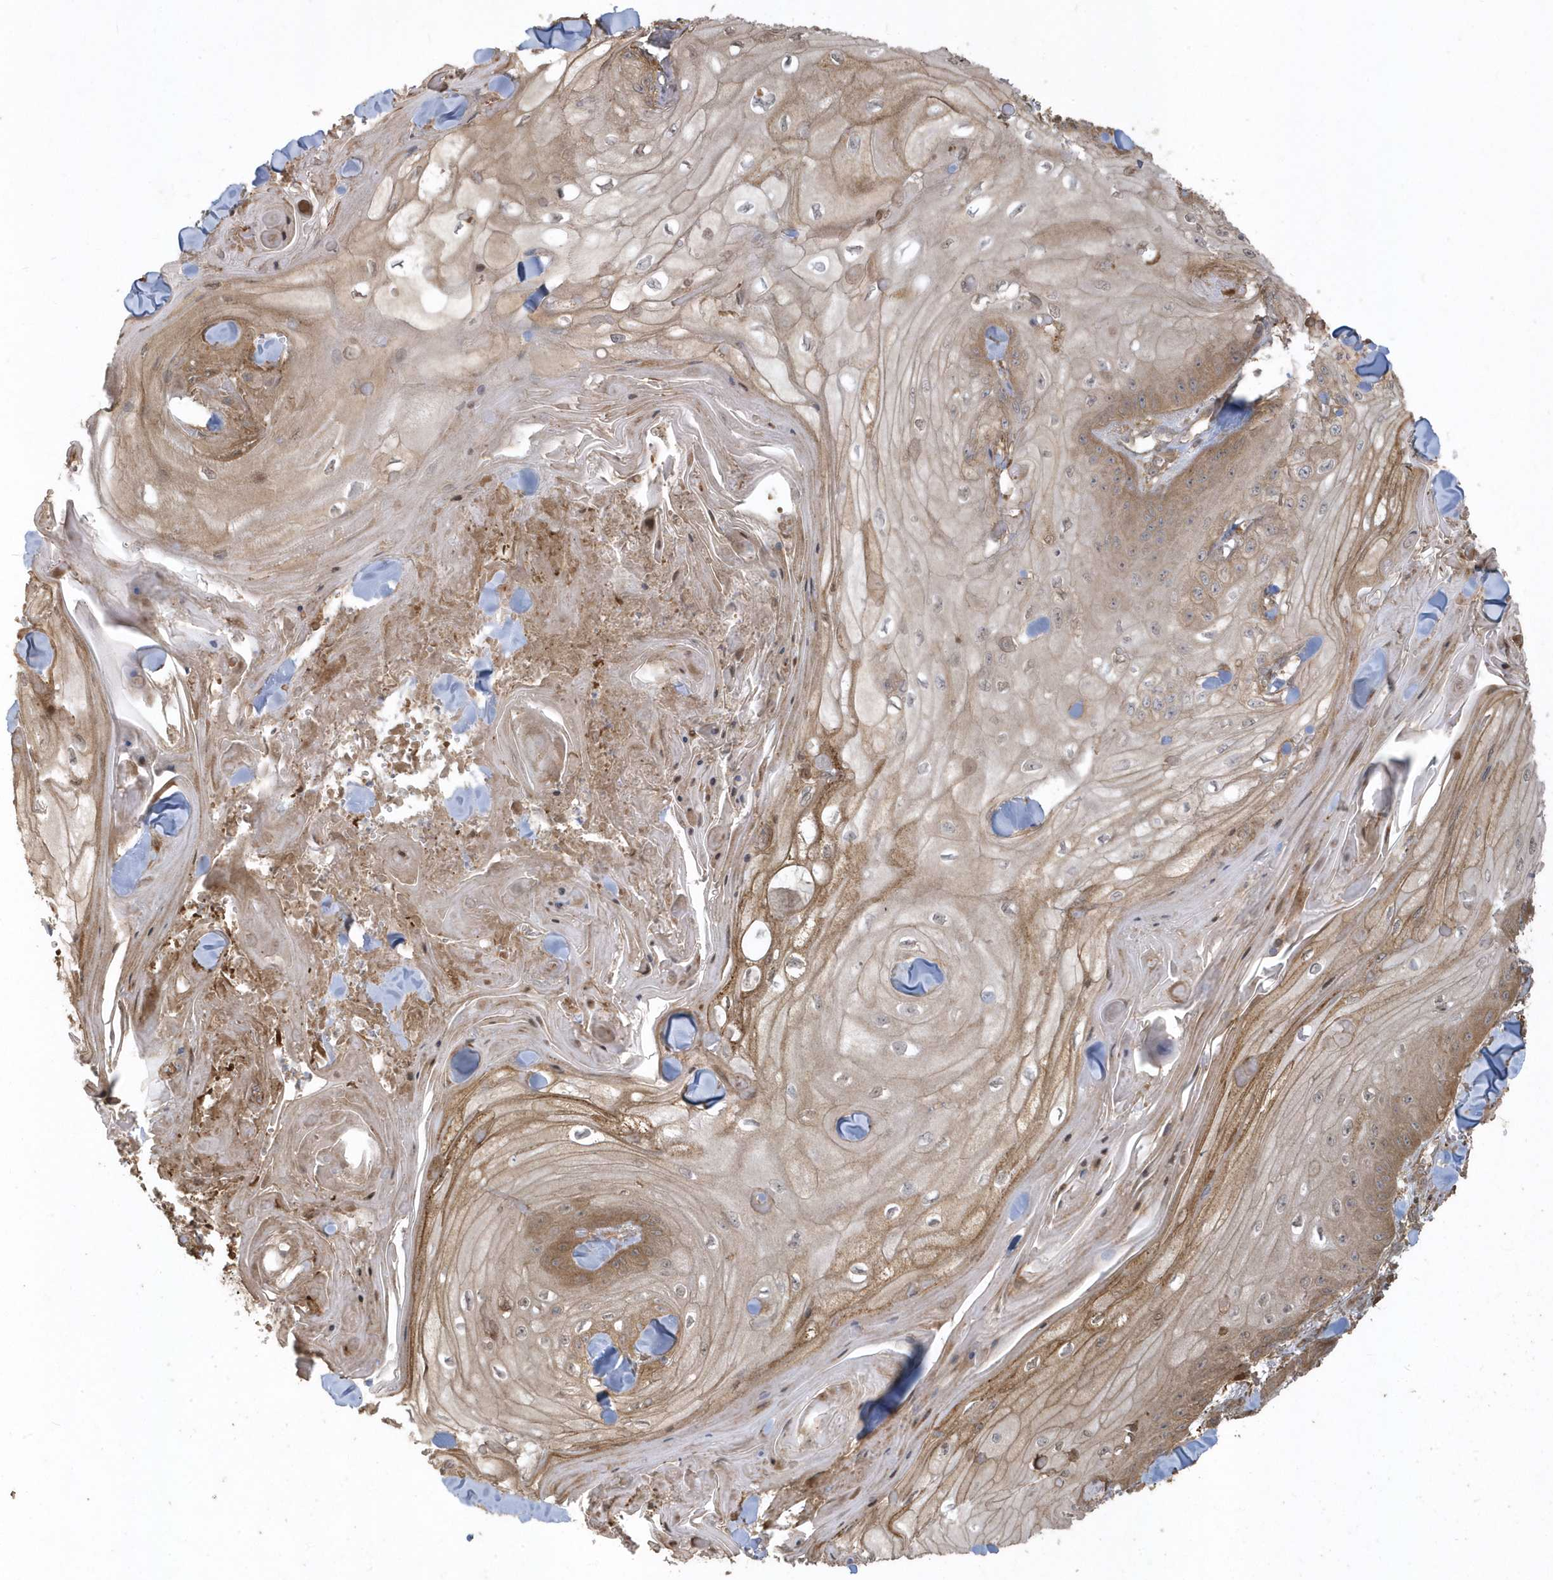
{"staining": {"intensity": "moderate", "quantity": ">75%", "location": "cytoplasmic/membranous,nuclear"}, "tissue": "skin cancer", "cell_type": "Tumor cells", "image_type": "cancer", "snomed": [{"axis": "morphology", "description": "Squamous cell carcinoma, NOS"}, {"axis": "topography", "description": "Skin"}], "caption": "Skin cancer (squamous cell carcinoma) stained with a brown dye displays moderate cytoplasmic/membranous and nuclear positive expression in approximately >75% of tumor cells.", "gene": "HNMT", "patient": {"sex": "male", "age": 74}}